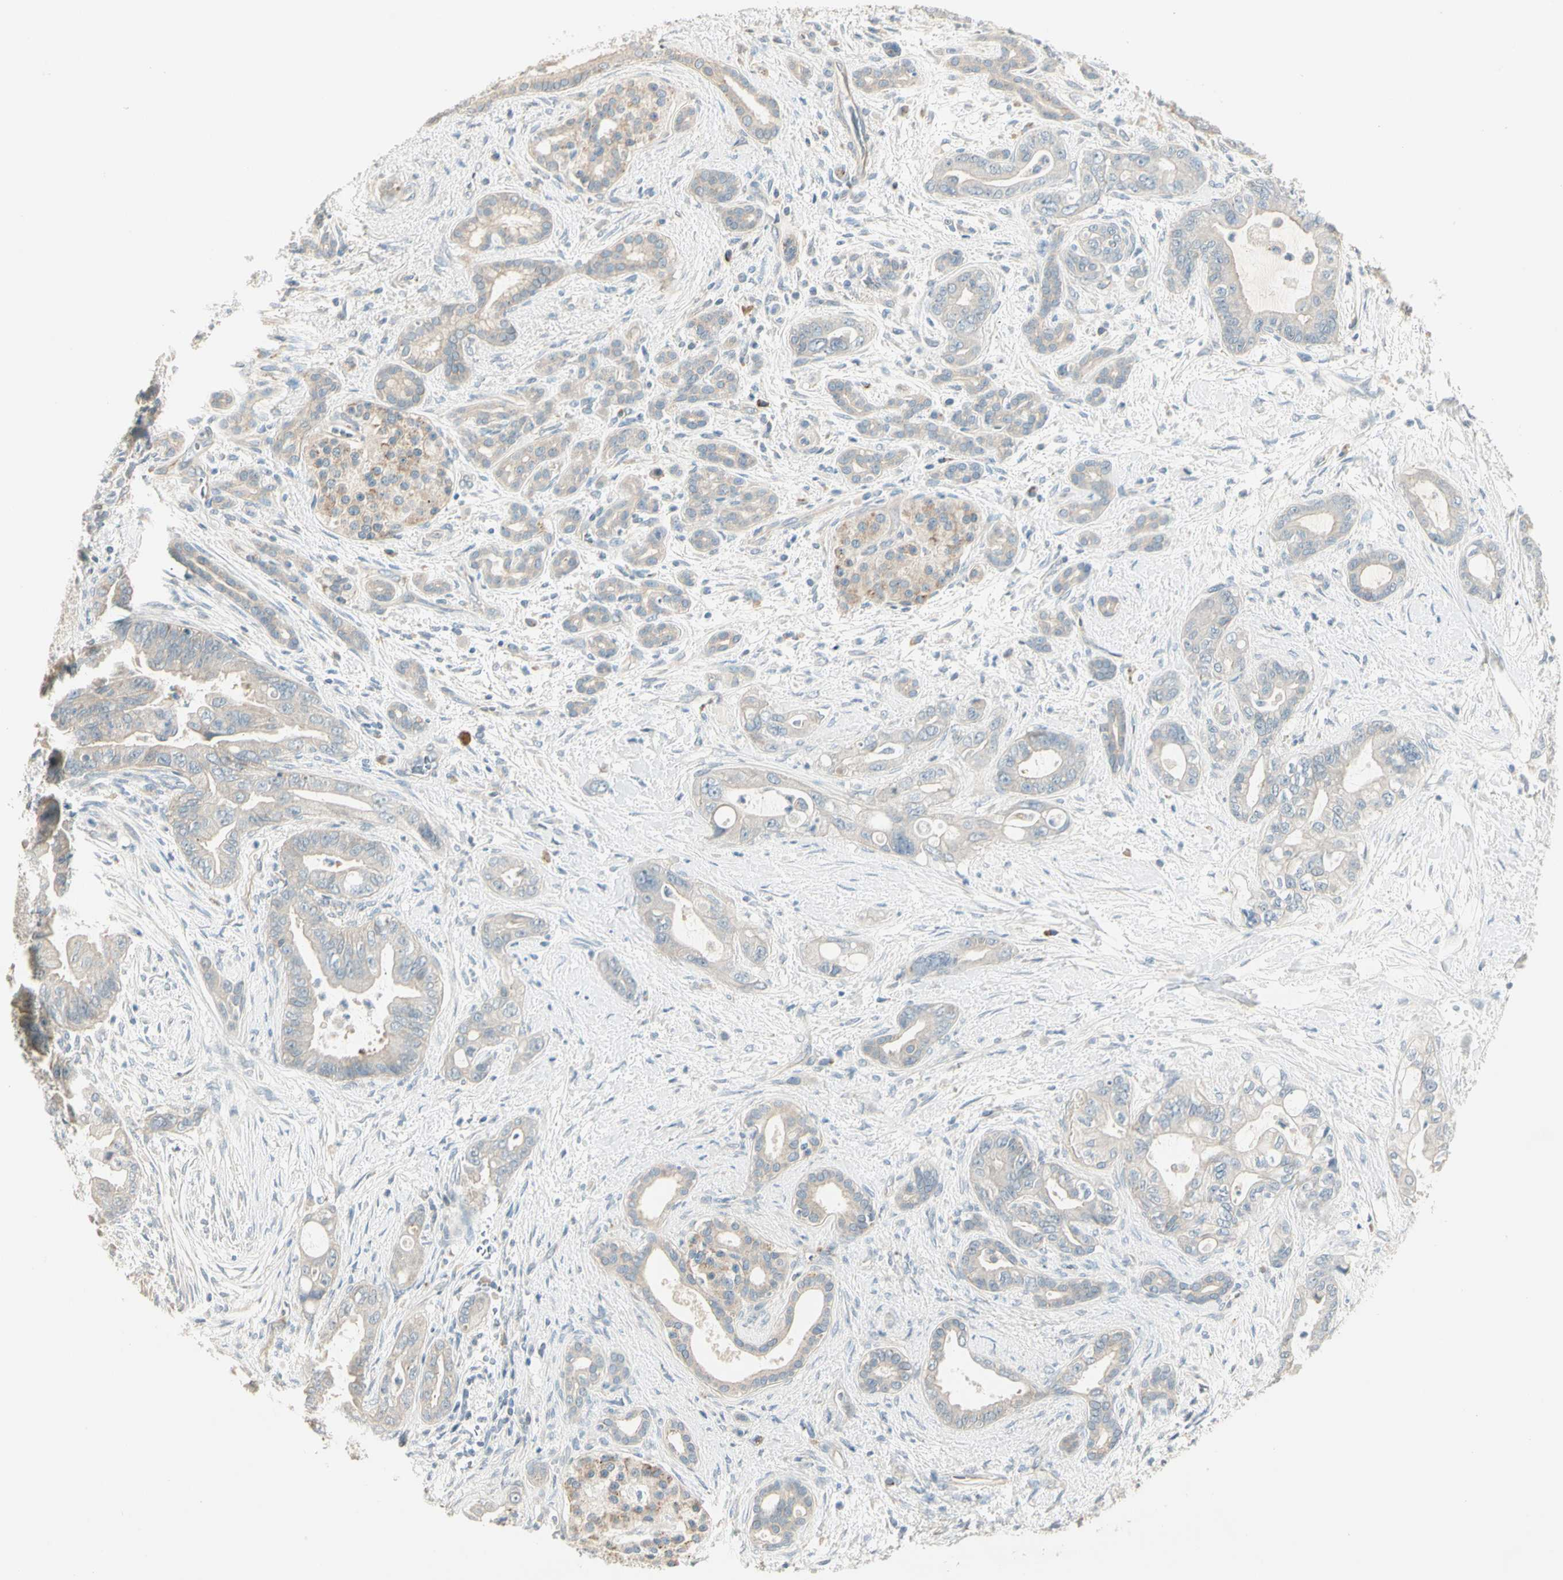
{"staining": {"intensity": "weak", "quantity": "<25%", "location": "cytoplasmic/membranous"}, "tissue": "pancreatic cancer", "cell_type": "Tumor cells", "image_type": "cancer", "snomed": [{"axis": "morphology", "description": "Adenocarcinoma, NOS"}, {"axis": "topography", "description": "Pancreas"}], "caption": "A high-resolution micrograph shows IHC staining of adenocarcinoma (pancreatic), which exhibits no significant expression in tumor cells.", "gene": "ADGRA3", "patient": {"sex": "male", "age": 70}}